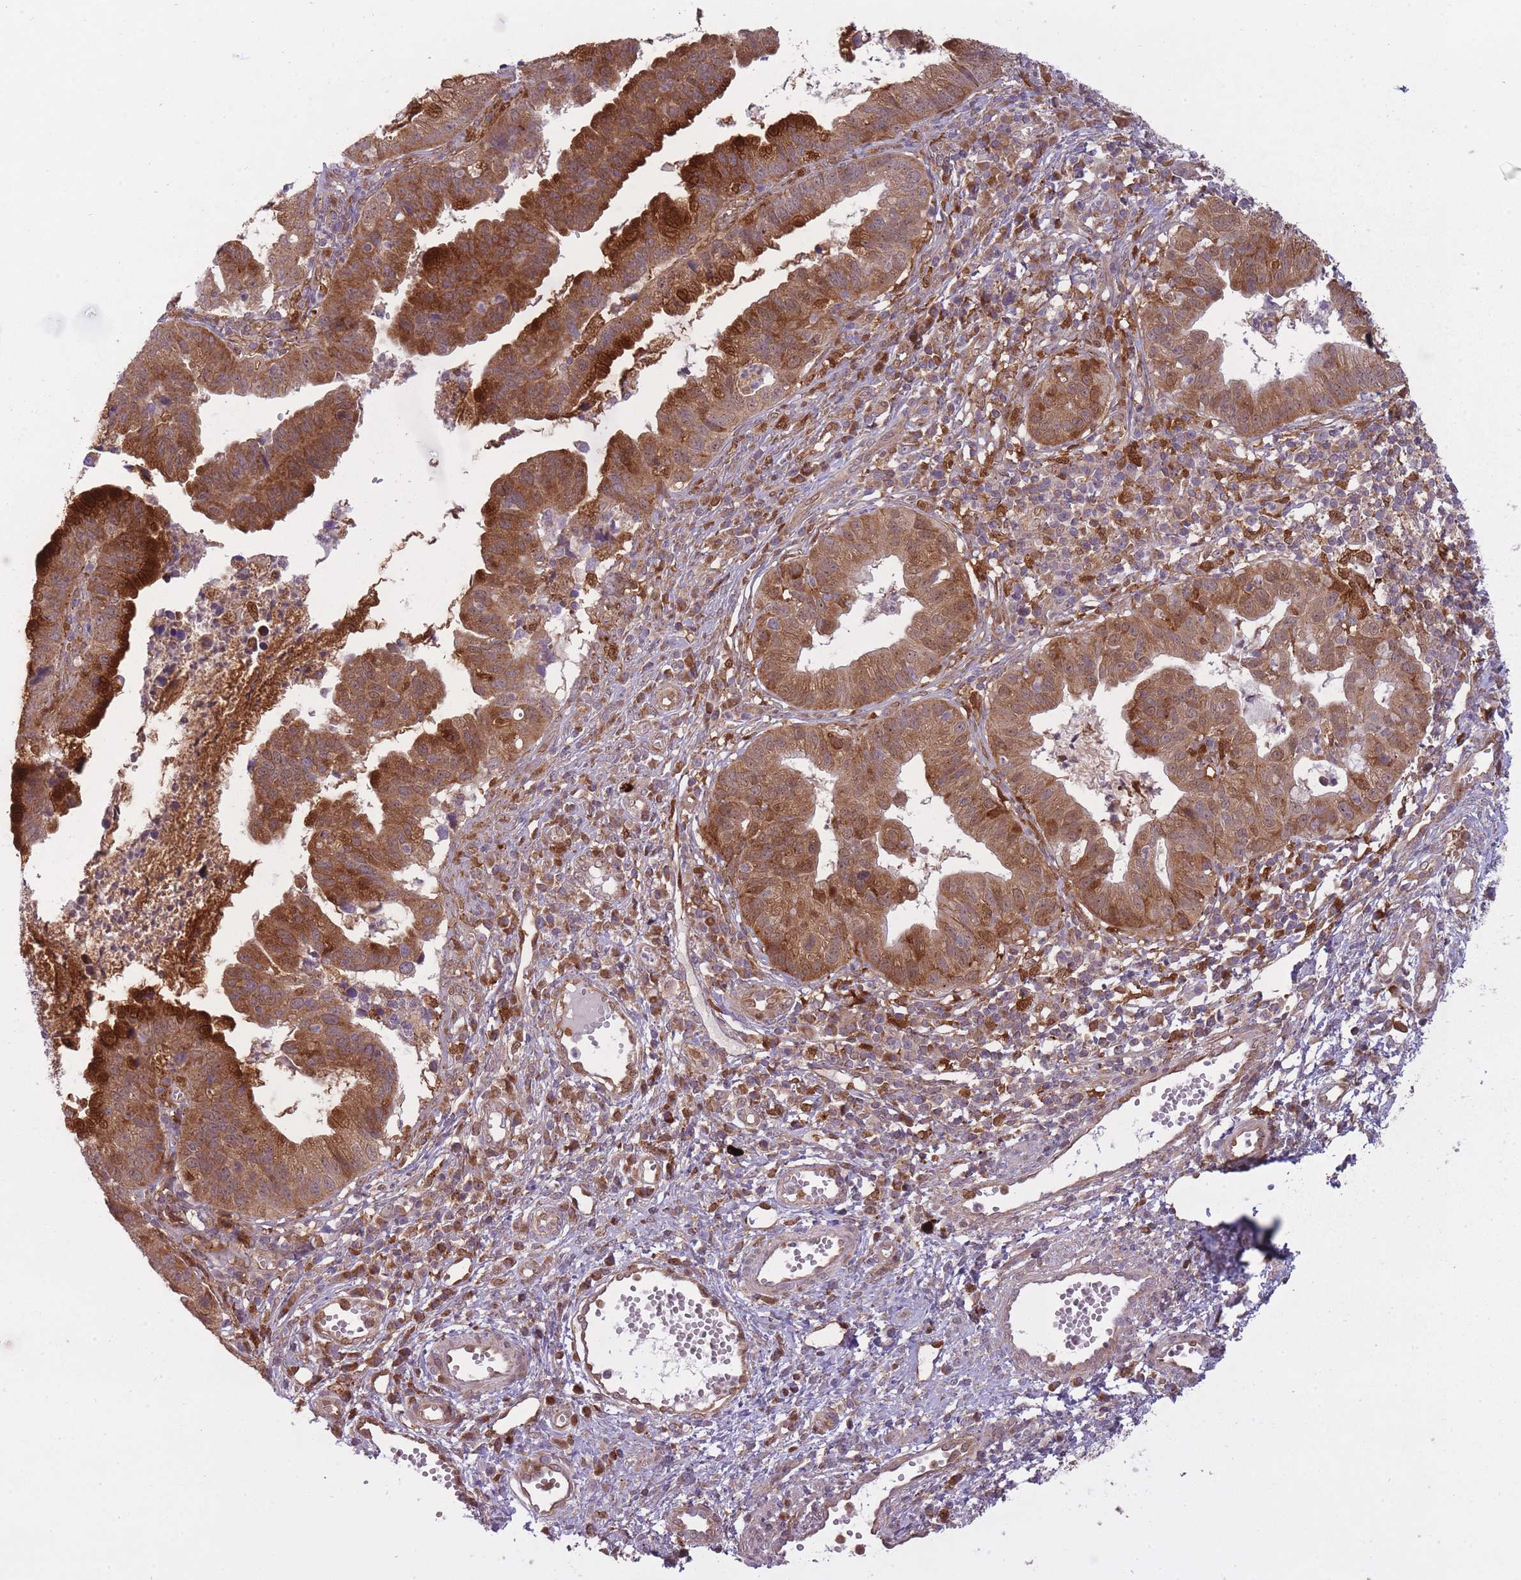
{"staining": {"intensity": "strong", "quantity": ">75%", "location": "cytoplasmic/membranous"}, "tissue": "cervical cancer", "cell_type": "Tumor cells", "image_type": "cancer", "snomed": [{"axis": "morphology", "description": "Adenocarcinoma, NOS"}, {"axis": "topography", "description": "Cervix"}], "caption": "A brown stain labels strong cytoplasmic/membranous staining of a protein in human cervical cancer tumor cells.", "gene": "LGALS9", "patient": {"sex": "female", "age": 34}}